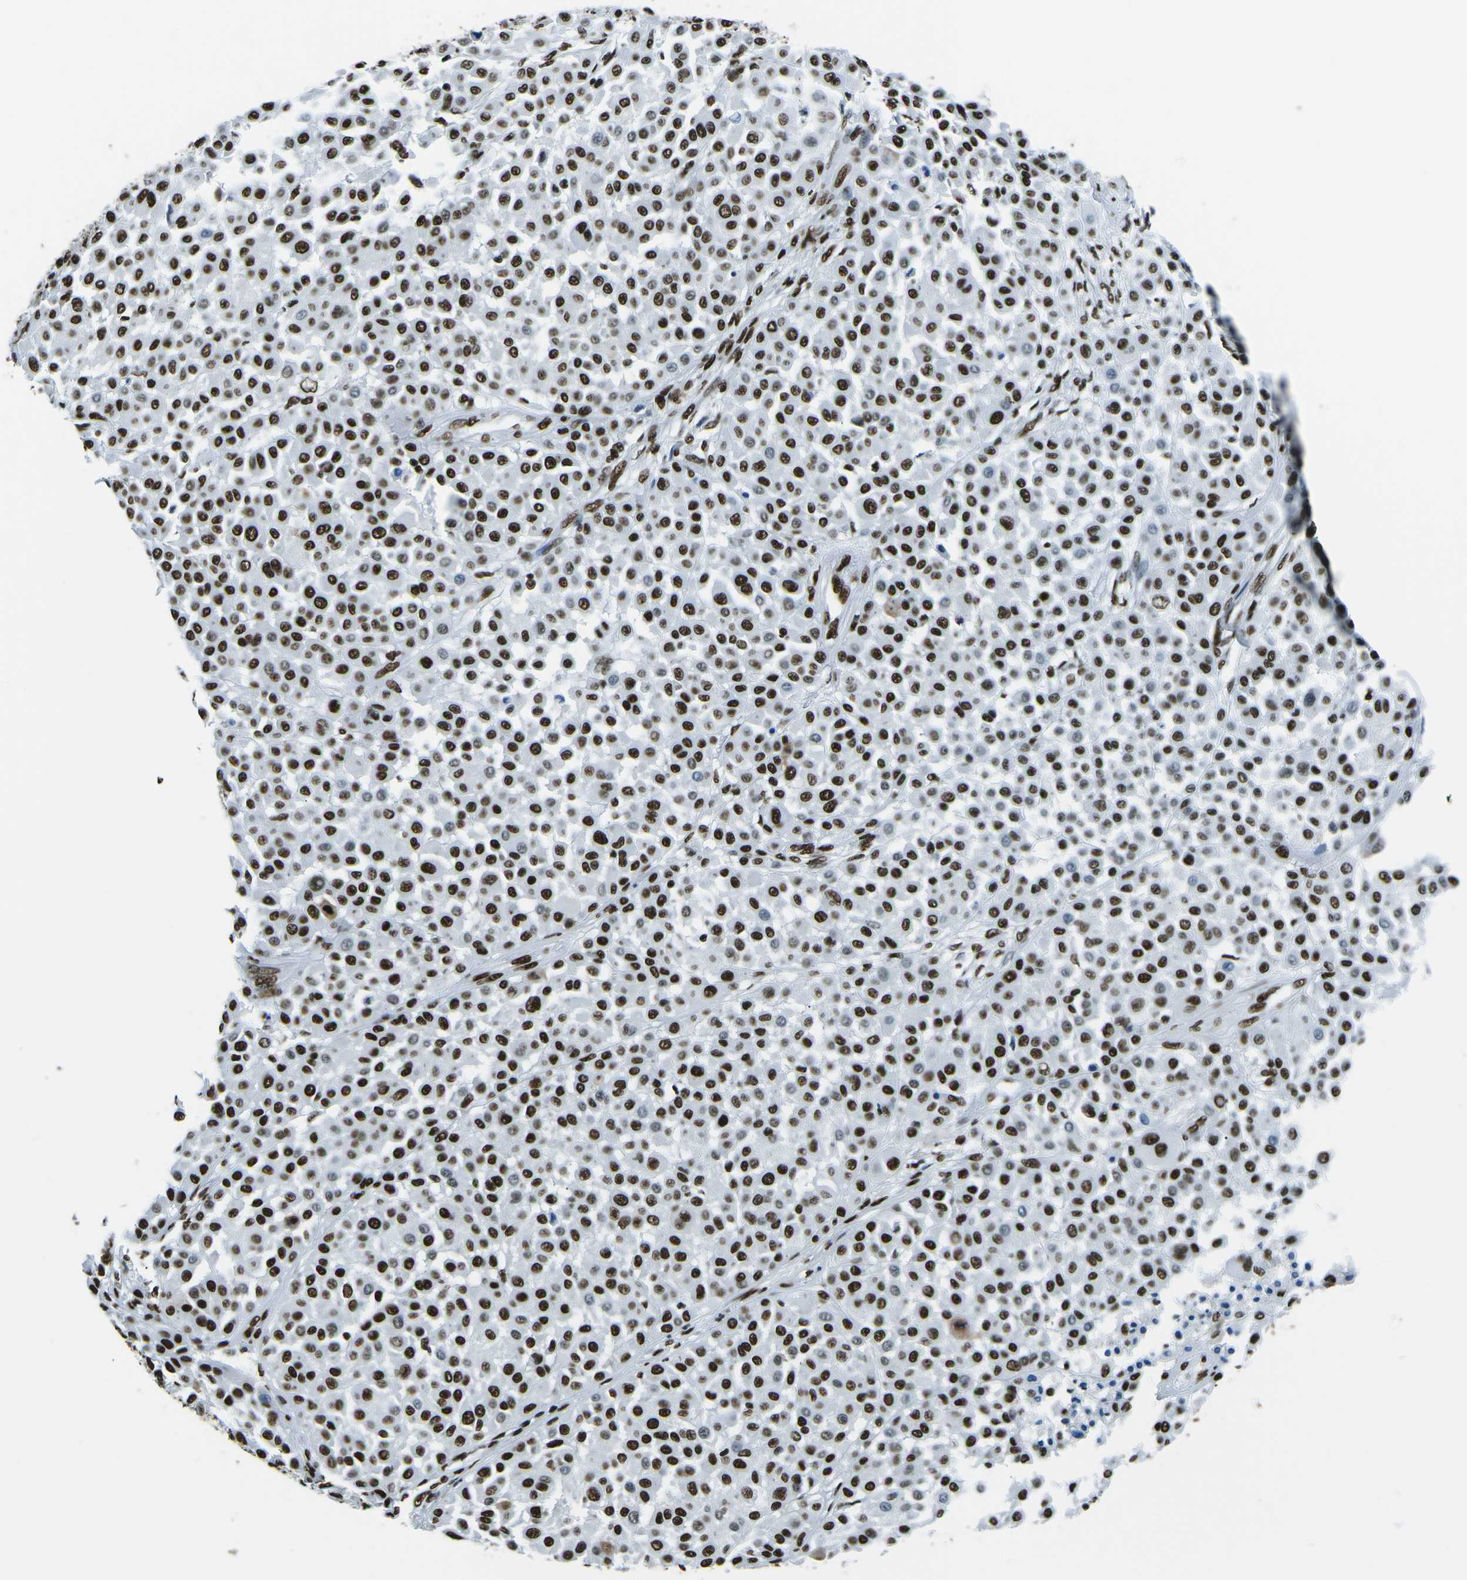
{"staining": {"intensity": "strong", "quantity": ">75%", "location": "nuclear"}, "tissue": "melanoma", "cell_type": "Tumor cells", "image_type": "cancer", "snomed": [{"axis": "morphology", "description": "Malignant melanoma, Metastatic site"}, {"axis": "topography", "description": "Soft tissue"}], "caption": "Human malignant melanoma (metastatic site) stained with a brown dye reveals strong nuclear positive staining in about >75% of tumor cells.", "gene": "HNRNPL", "patient": {"sex": "male", "age": 41}}